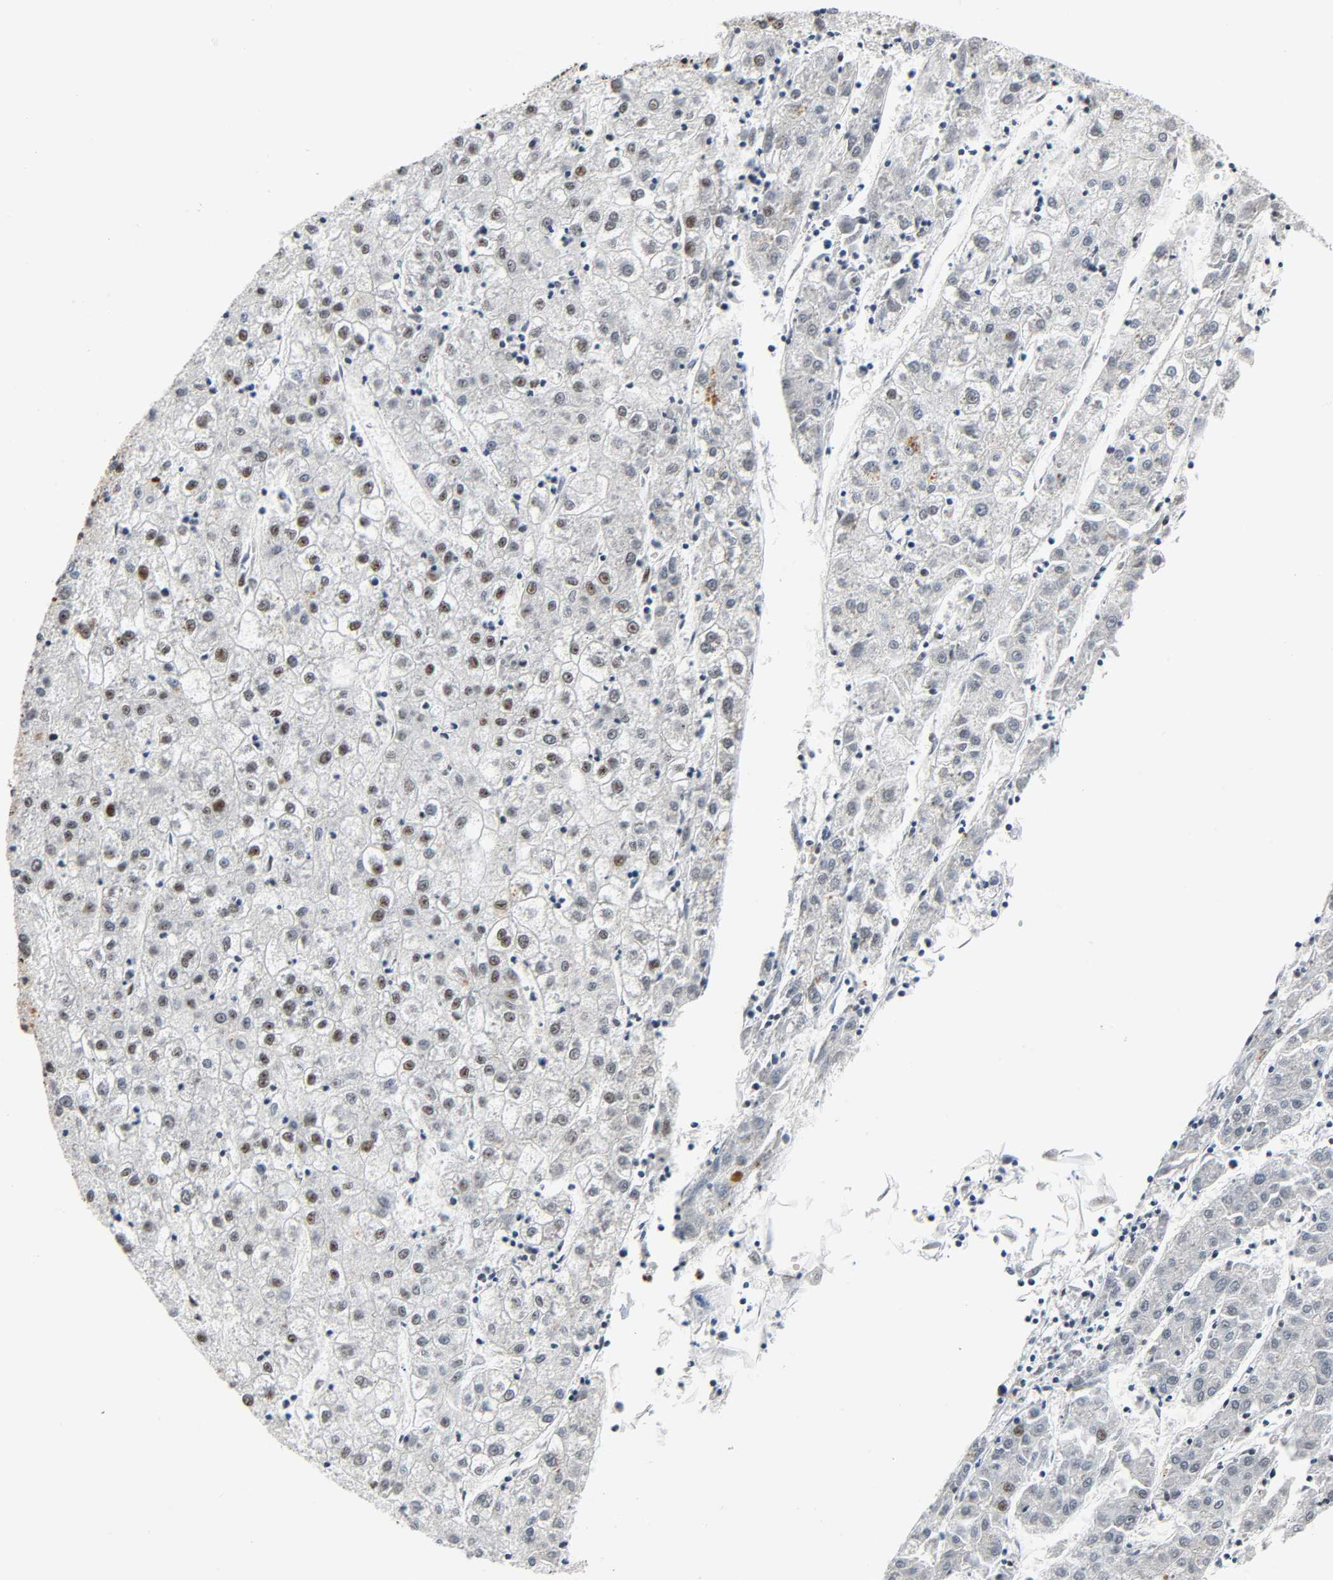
{"staining": {"intensity": "moderate", "quantity": "25%-75%", "location": "nuclear"}, "tissue": "liver cancer", "cell_type": "Tumor cells", "image_type": "cancer", "snomed": [{"axis": "morphology", "description": "Carcinoma, Hepatocellular, NOS"}, {"axis": "topography", "description": "Liver"}], "caption": "Liver cancer (hepatocellular carcinoma) tissue shows moderate nuclear positivity in approximately 25%-75% of tumor cells Ihc stains the protein of interest in brown and the nuclei are stained blue.", "gene": "CDK9", "patient": {"sex": "male", "age": 72}}